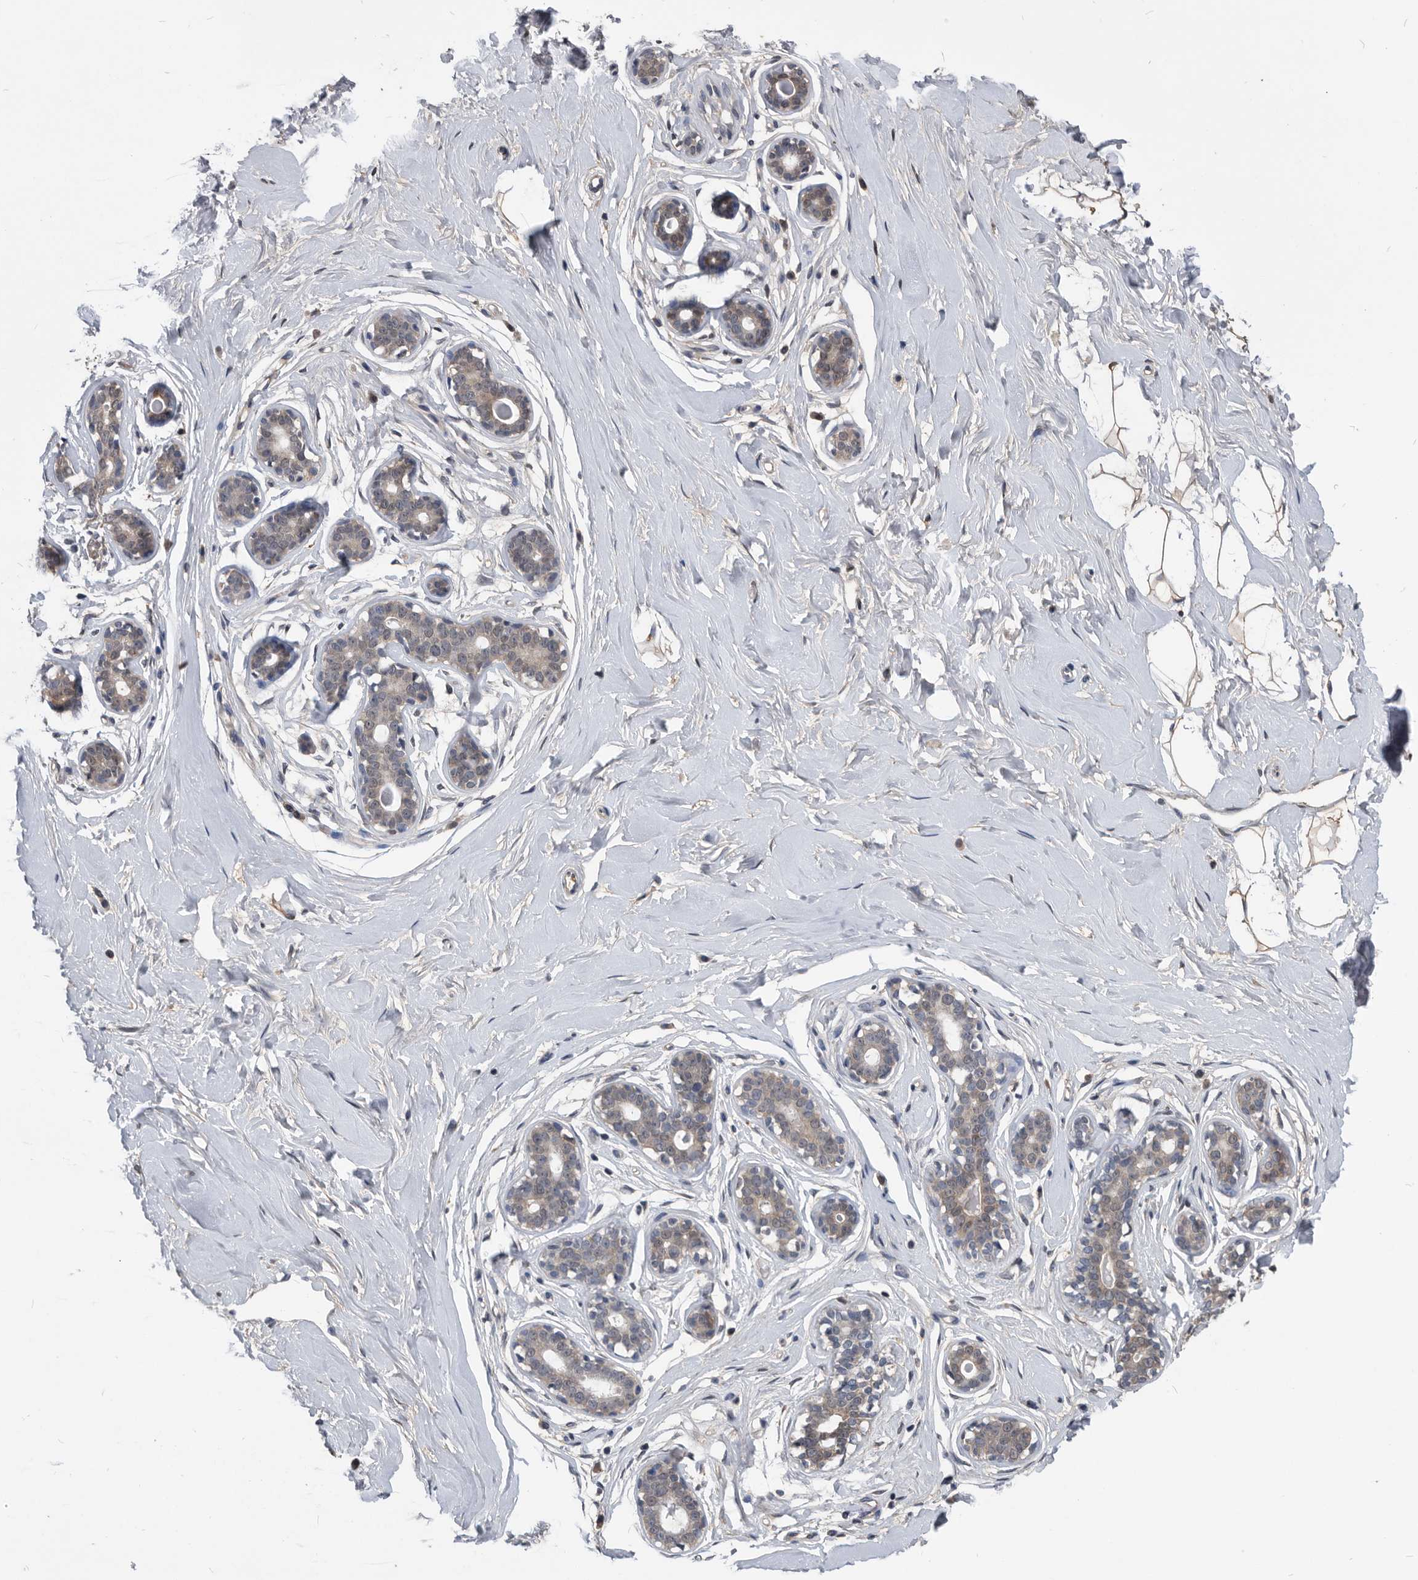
{"staining": {"intensity": "weak", "quantity": ">75%", "location": "cytoplasmic/membranous"}, "tissue": "breast", "cell_type": "Adipocytes", "image_type": "normal", "snomed": [{"axis": "morphology", "description": "Normal tissue, NOS"}, {"axis": "morphology", "description": "Adenoma, NOS"}, {"axis": "topography", "description": "Breast"}], "caption": "This is a micrograph of immunohistochemistry (IHC) staining of normal breast, which shows weak positivity in the cytoplasmic/membranous of adipocytes.", "gene": "PDXK", "patient": {"sex": "female", "age": 23}}